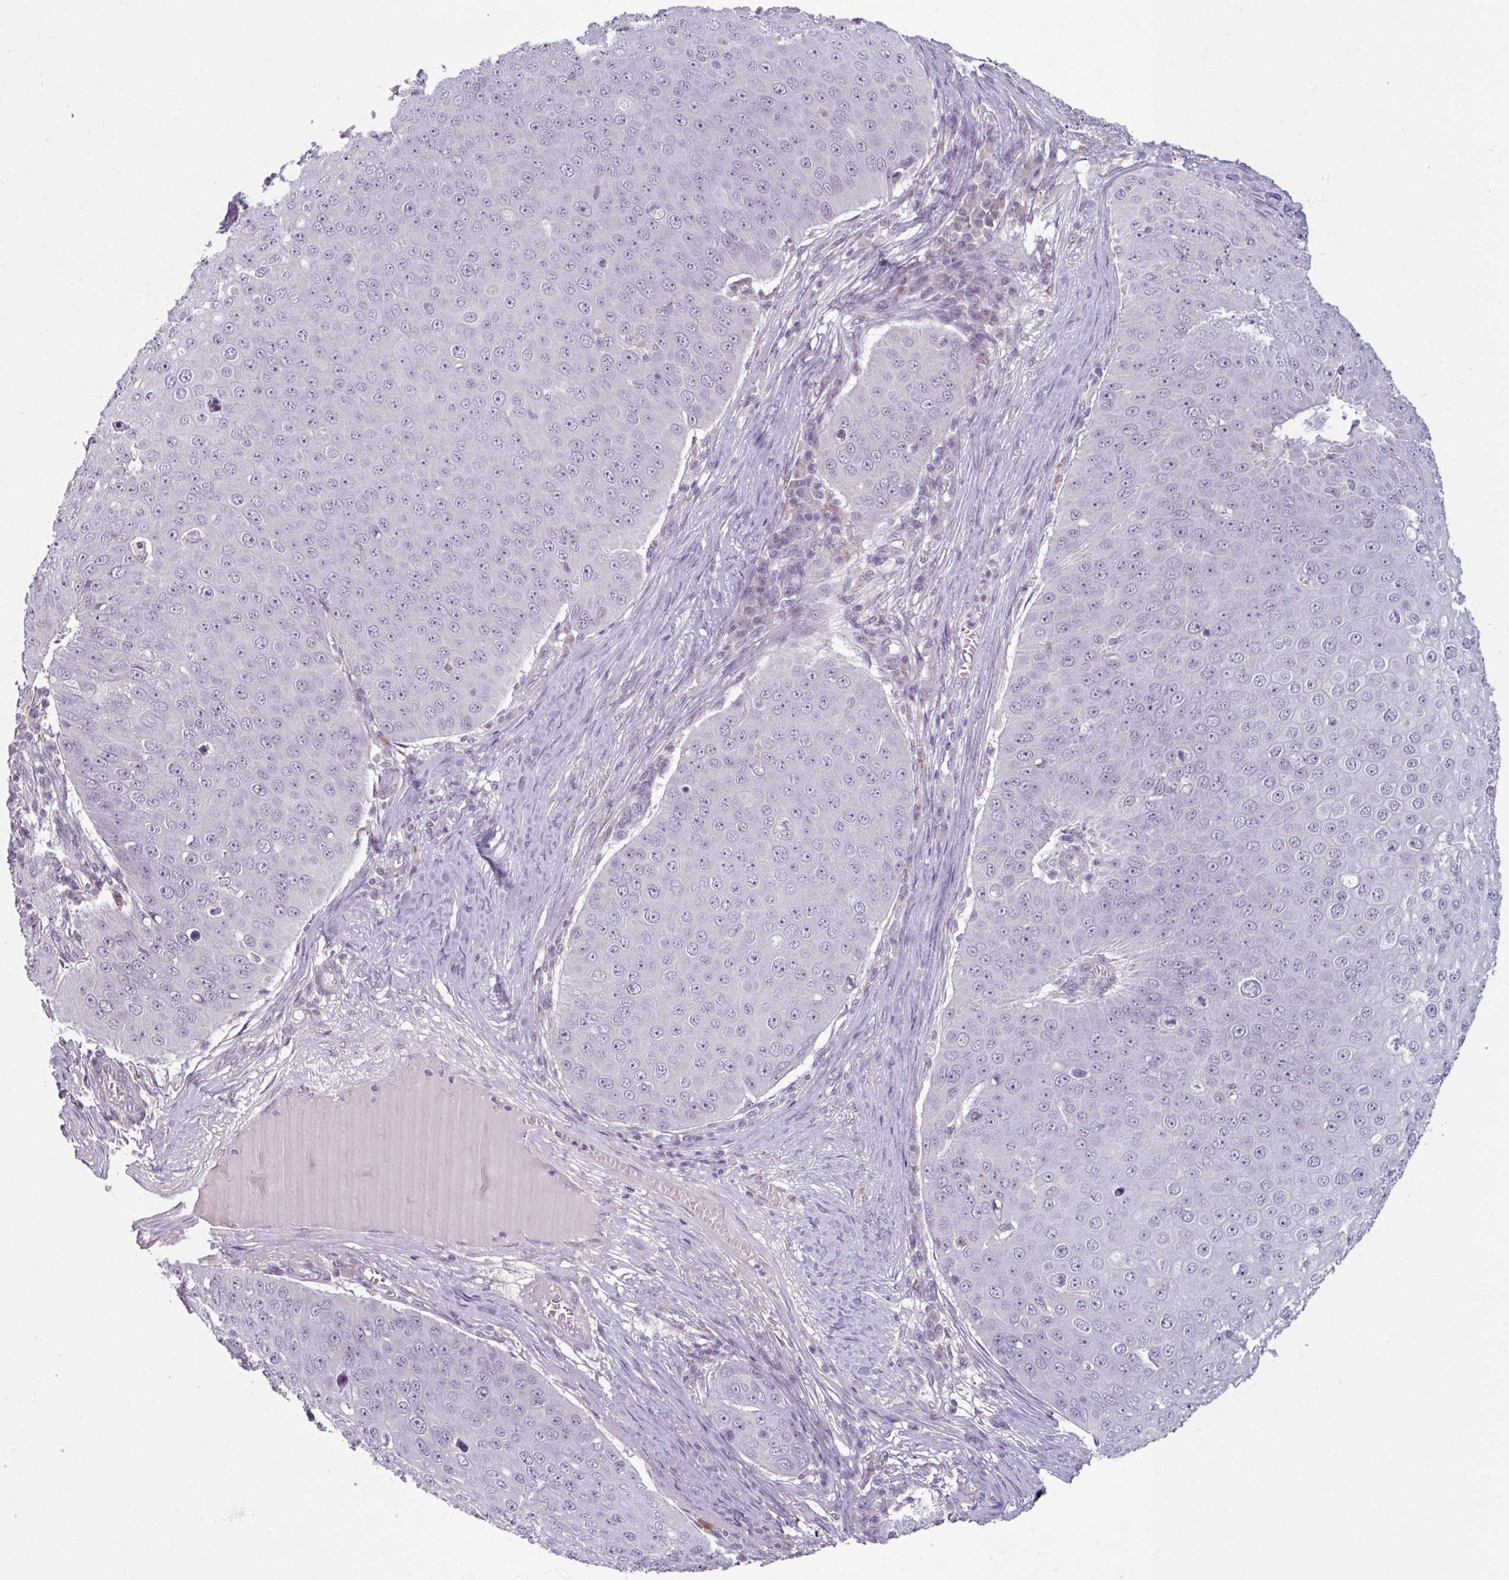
{"staining": {"intensity": "negative", "quantity": "none", "location": "none"}, "tissue": "skin cancer", "cell_type": "Tumor cells", "image_type": "cancer", "snomed": [{"axis": "morphology", "description": "Squamous cell carcinoma, NOS"}, {"axis": "topography", "description": "Skin"}], "caption": "High magnification brightfield microscopy of squamous cell carcinoma (skin) stained with DAB (brown) and counterstained with hematoxylin (blue): tumor cells show no significant positivity.", "gene": "UVSSA", "patient": {"sex": "male", "age": 71}}